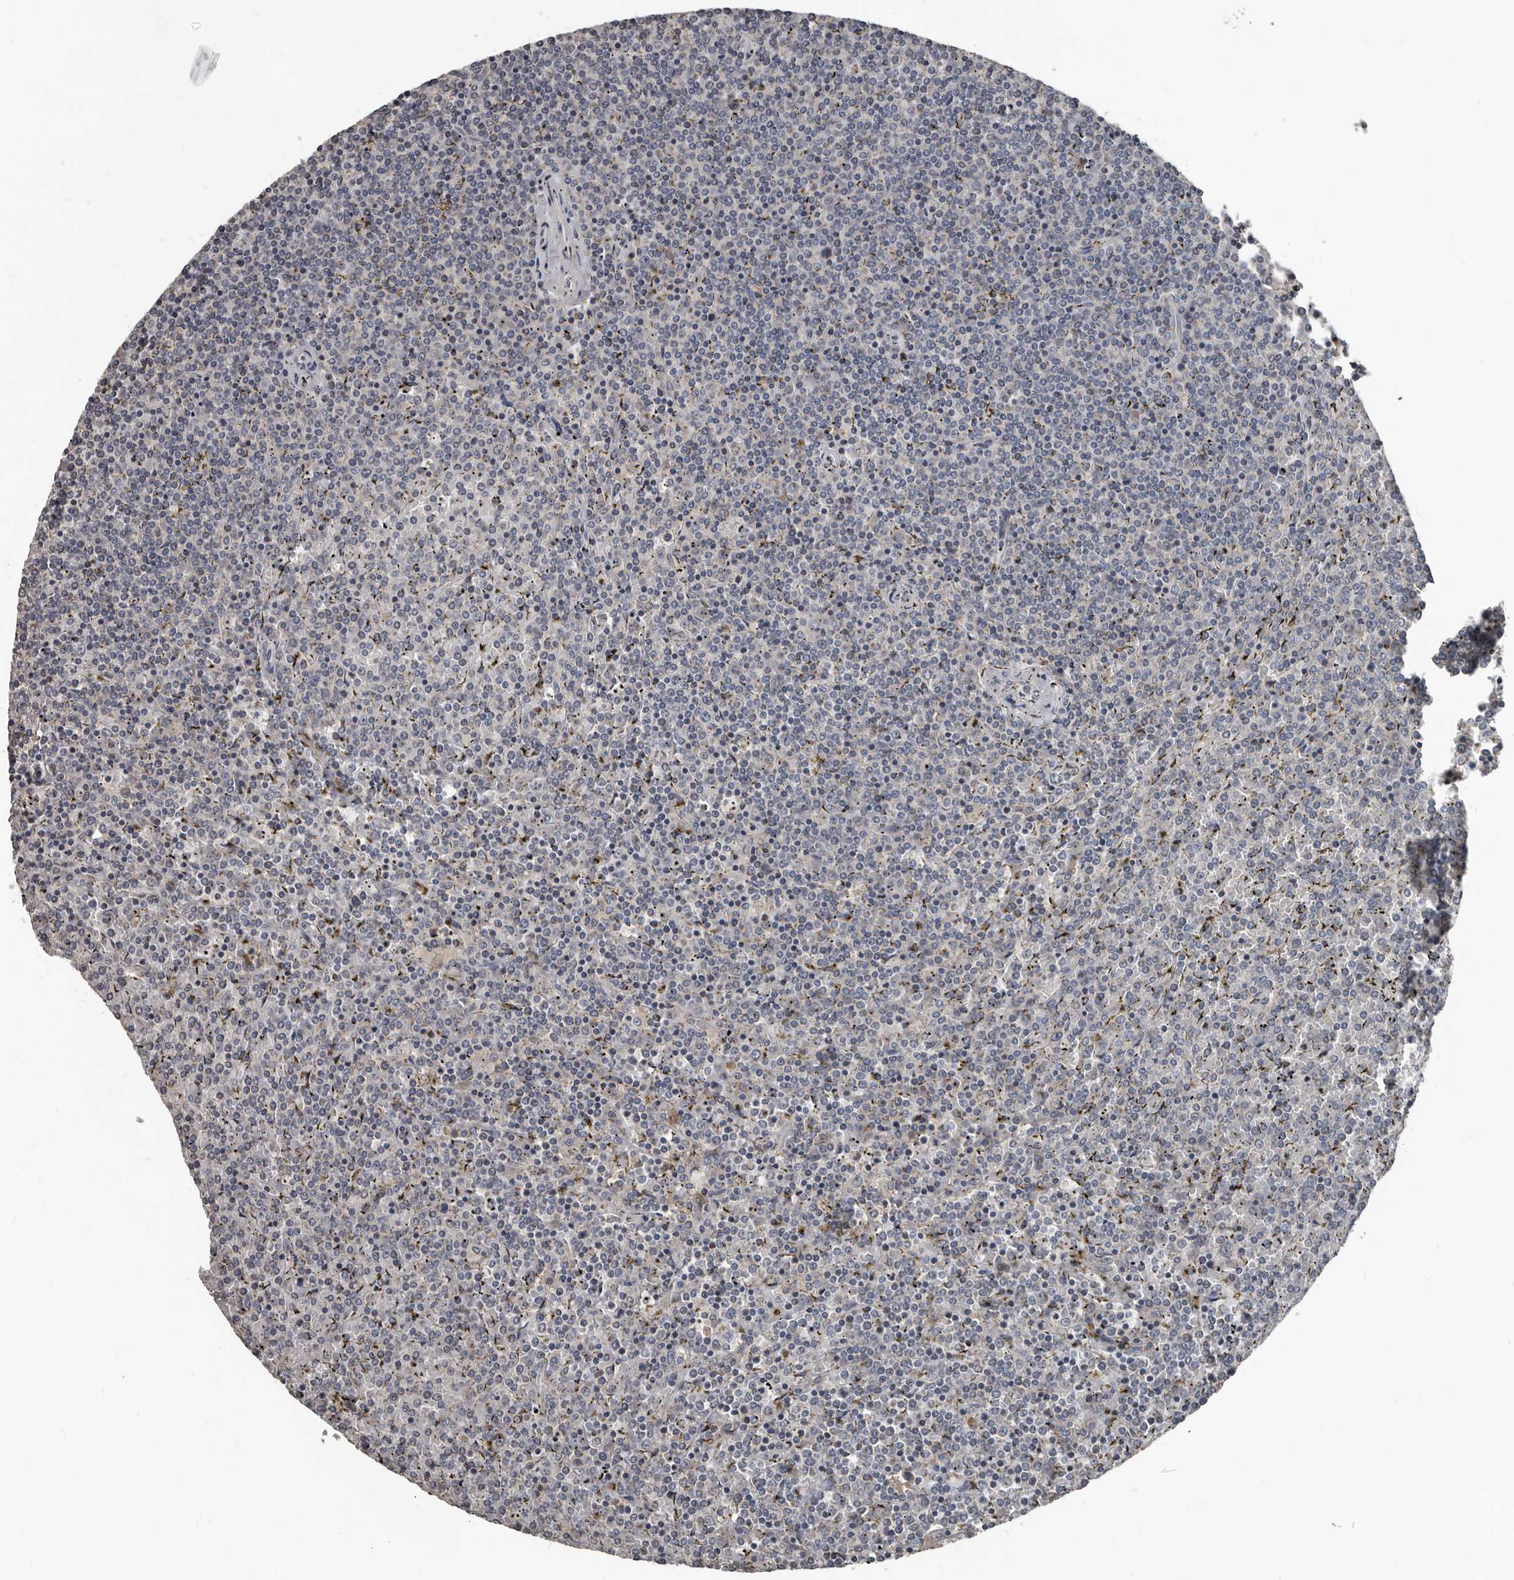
{"staining": {"intensity": "negative", "quantity": "none", "location": "none"}, "tissue": "lymphoma", "cell_type": "Tumor cells", "image_type": "cancer", "snomed": [{"axis": "morphology", "description": "Malignant lymphoma, non-Hodgkin's type, Low grade"}, {"axis": "topography", "description": "Spleen"}], "caption": "DAB (3,3'-diaminobenzidine) immunohistochemical staining of malignant lymphoma, non-Hodgkin's type (low-grade) demonstrates no significant expression in tumor cells.", "gene": "GREB1", "patient": {"sex": "female", "age": 19}}